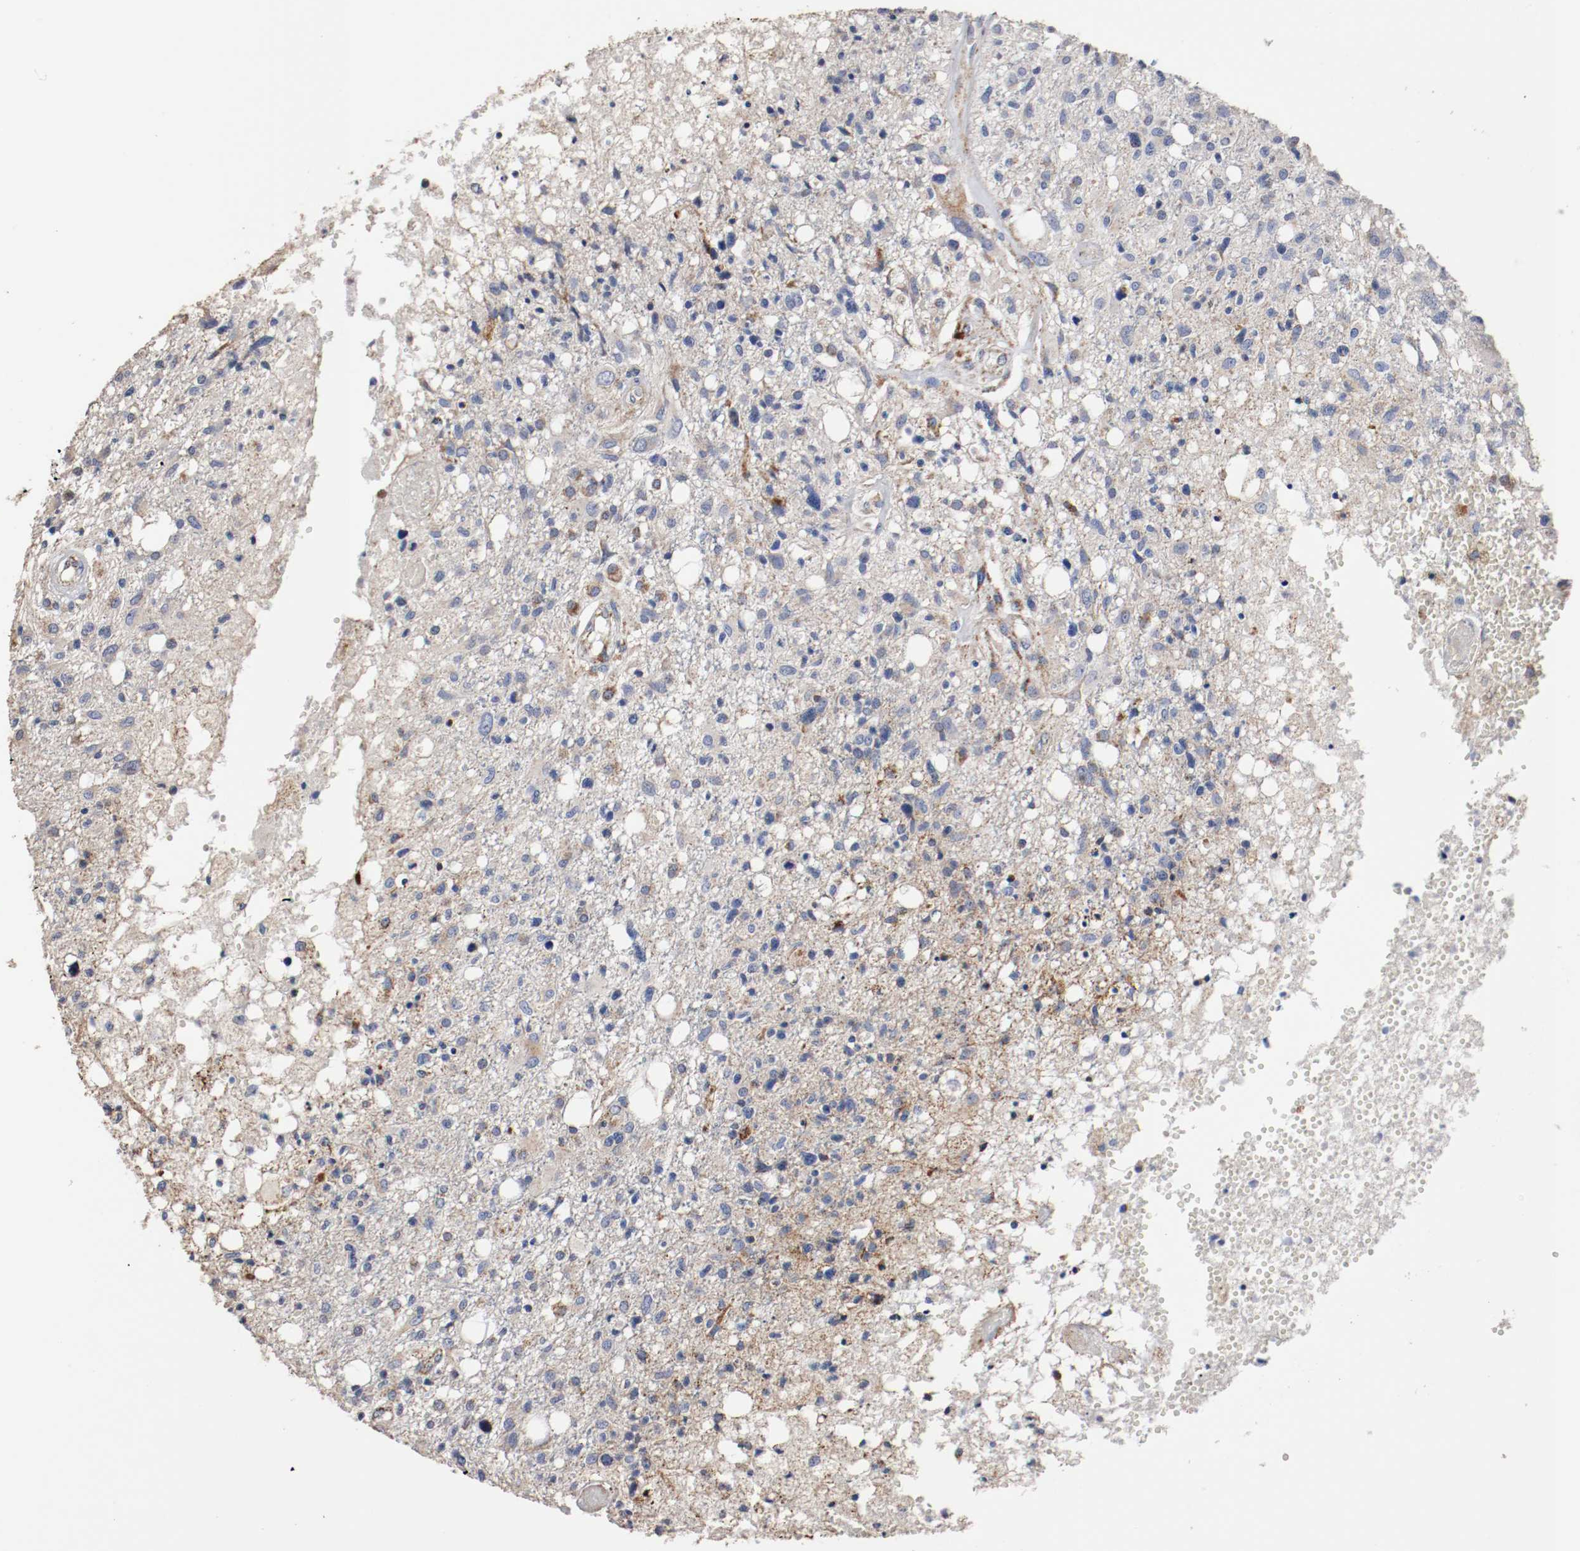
{"staining": {"intensity": "moderate", "quantity": "<25%", "location": "cytoplasmic/membranous"}, "tissue": "glioma", "cell_type": "Tumor cells", "image_type": "cancer", "snomed": [{"axis": "morphology", "description": "Glioma, malignant, High grade"}, {"axis": "topography", "description": "Cerebral cortex"}], "caption": "Protein expression analysis of glioma displays moderate cytoplasmic/membranous expression in about <25% of tumor cells.", "gene": "TUBD1", "patient": {"sex": "male", "age": 76}}